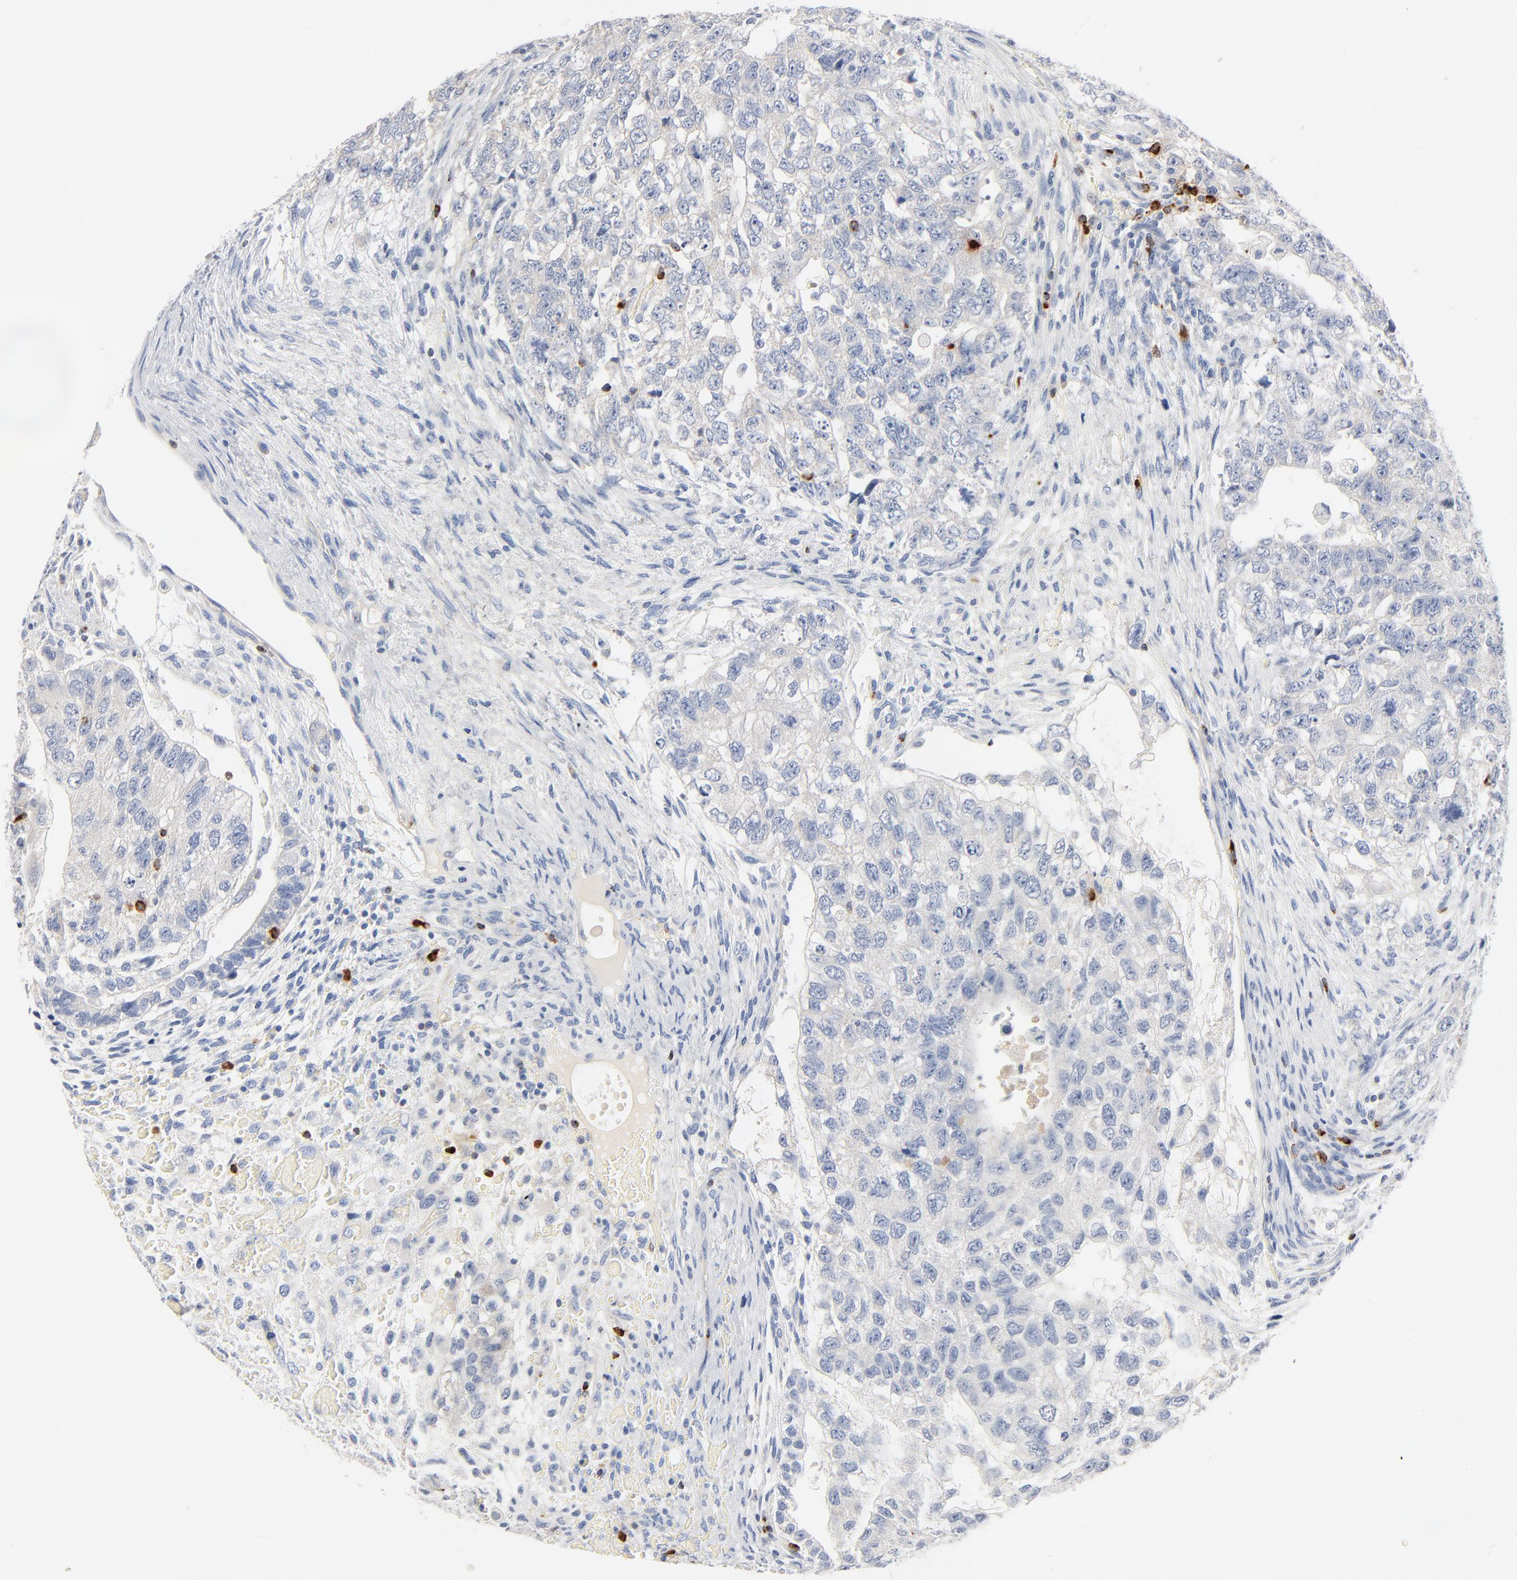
{"staining": {"intensity": "negative", "quantity": "none", "location": "none"}, "tissue": "testis cancer", "cell_type": "Tumor cells", "image_type": "cancer", "snomed": [{"axis": "morphology", "description": "Carcinoma, Embryonal, NOS"}, {"axis": "topography", "description": "Testis"}], "caption": "Immunohistochemical staining of embryonal carcinoma (testis) reveals no significant expression in tumor cells.", "gene": "GZMB", "patient": {"sex": "male", "age": 36}}